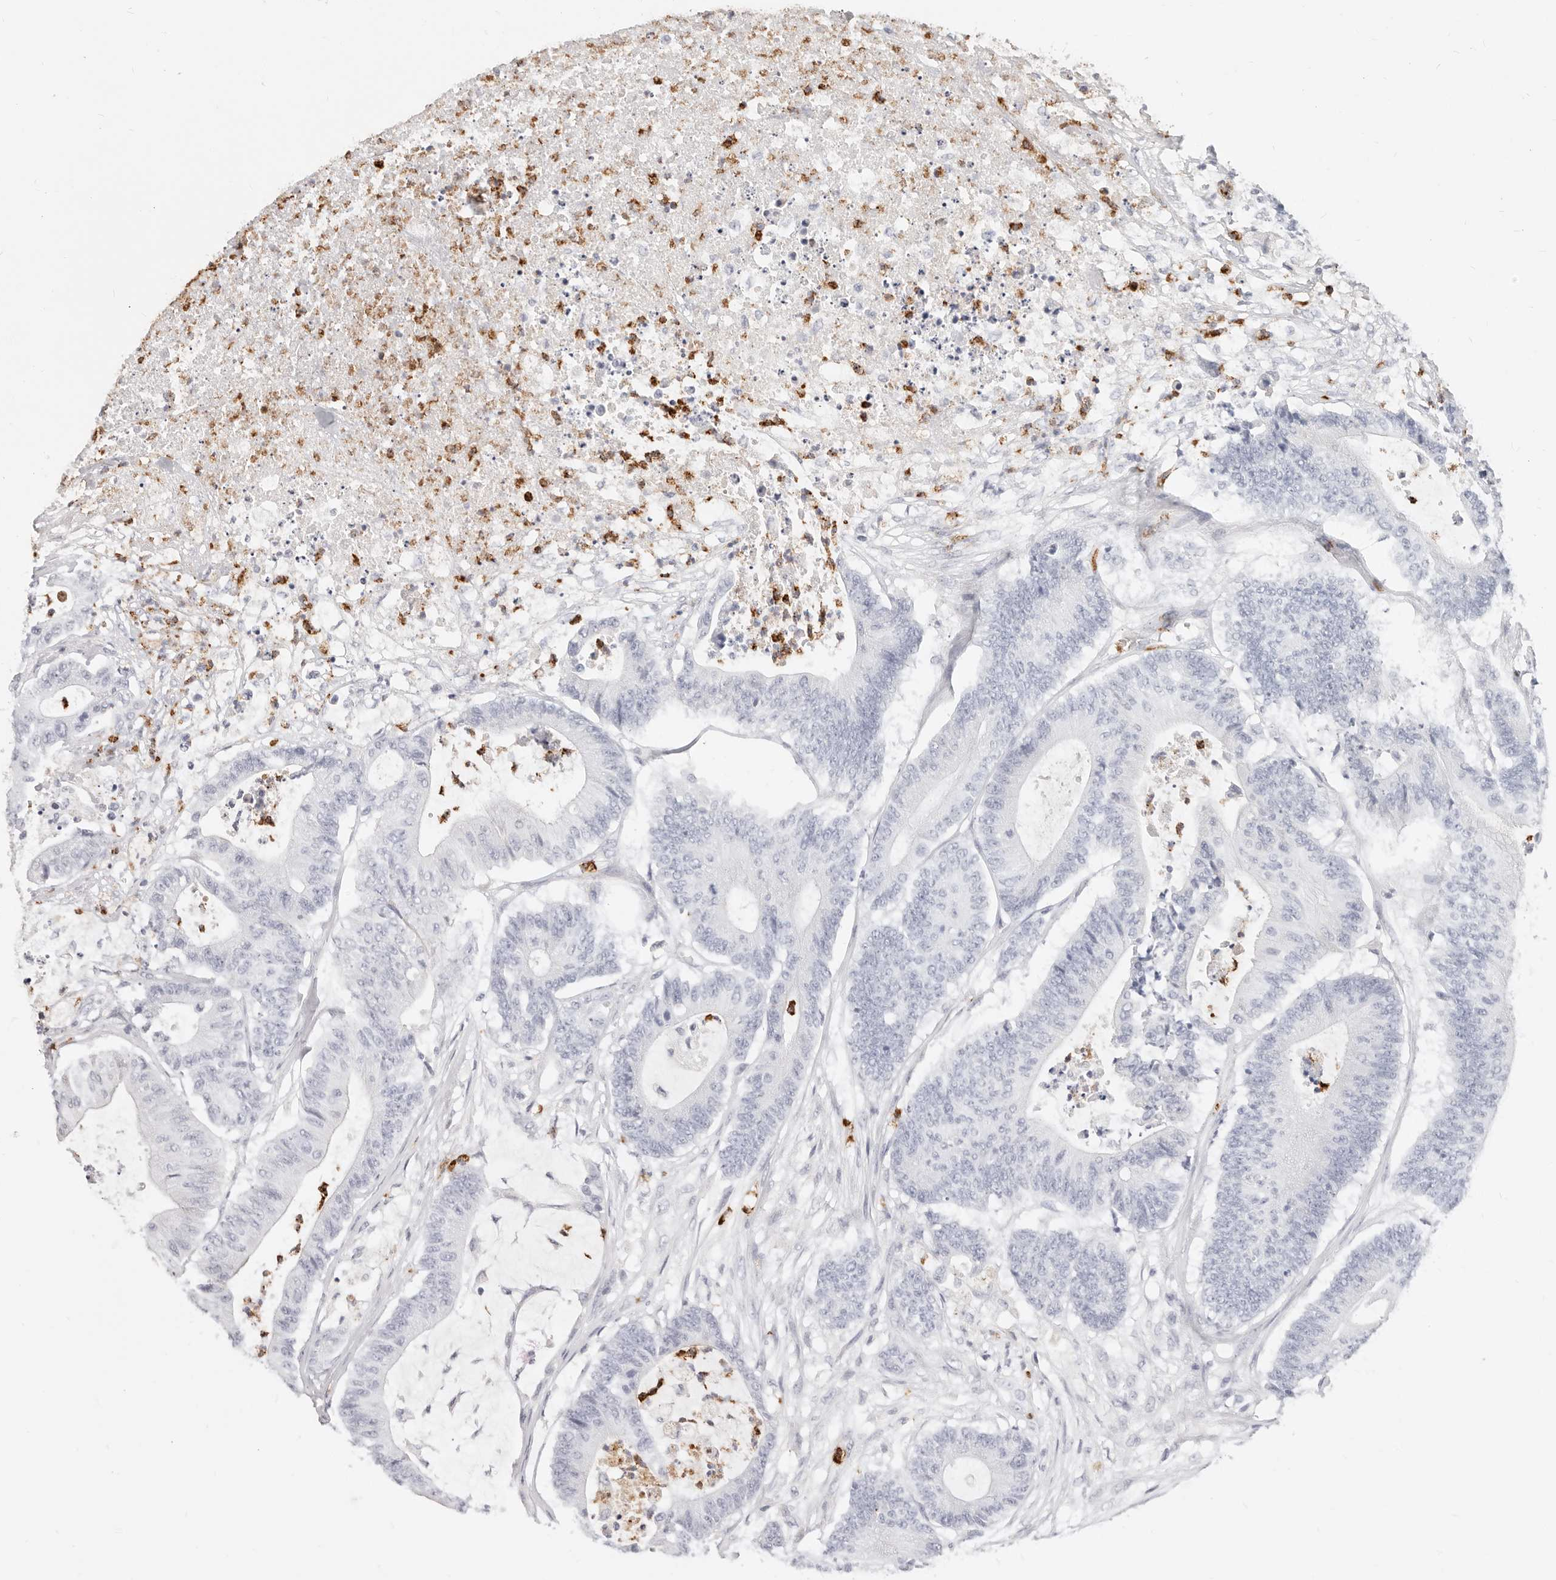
{"staining": {"intensity": "negative", "quantity": "none", "location": "none"}, "tissue": "colorectal cancer", "cell_type": "Tumor cells", "image_type": "cancer", "snomed": [{"axis": "morphology", "description": "Adenocarcinoma, NOS"}, {"axis": "topography", "description": "Colon"}], "caption": "IHC of colorectal cancer (adenocarcinoma) exhibits no expression in tumor cells. The staining was performed using DAB (3,3'-diaminobenzidine) to visualize the protein expression in brown, while the nuclei were stained in blue with hematoxylin (Magnification: 20x).", "gene": "CAMP", "patient": {"sex": "female", "age": 84}}